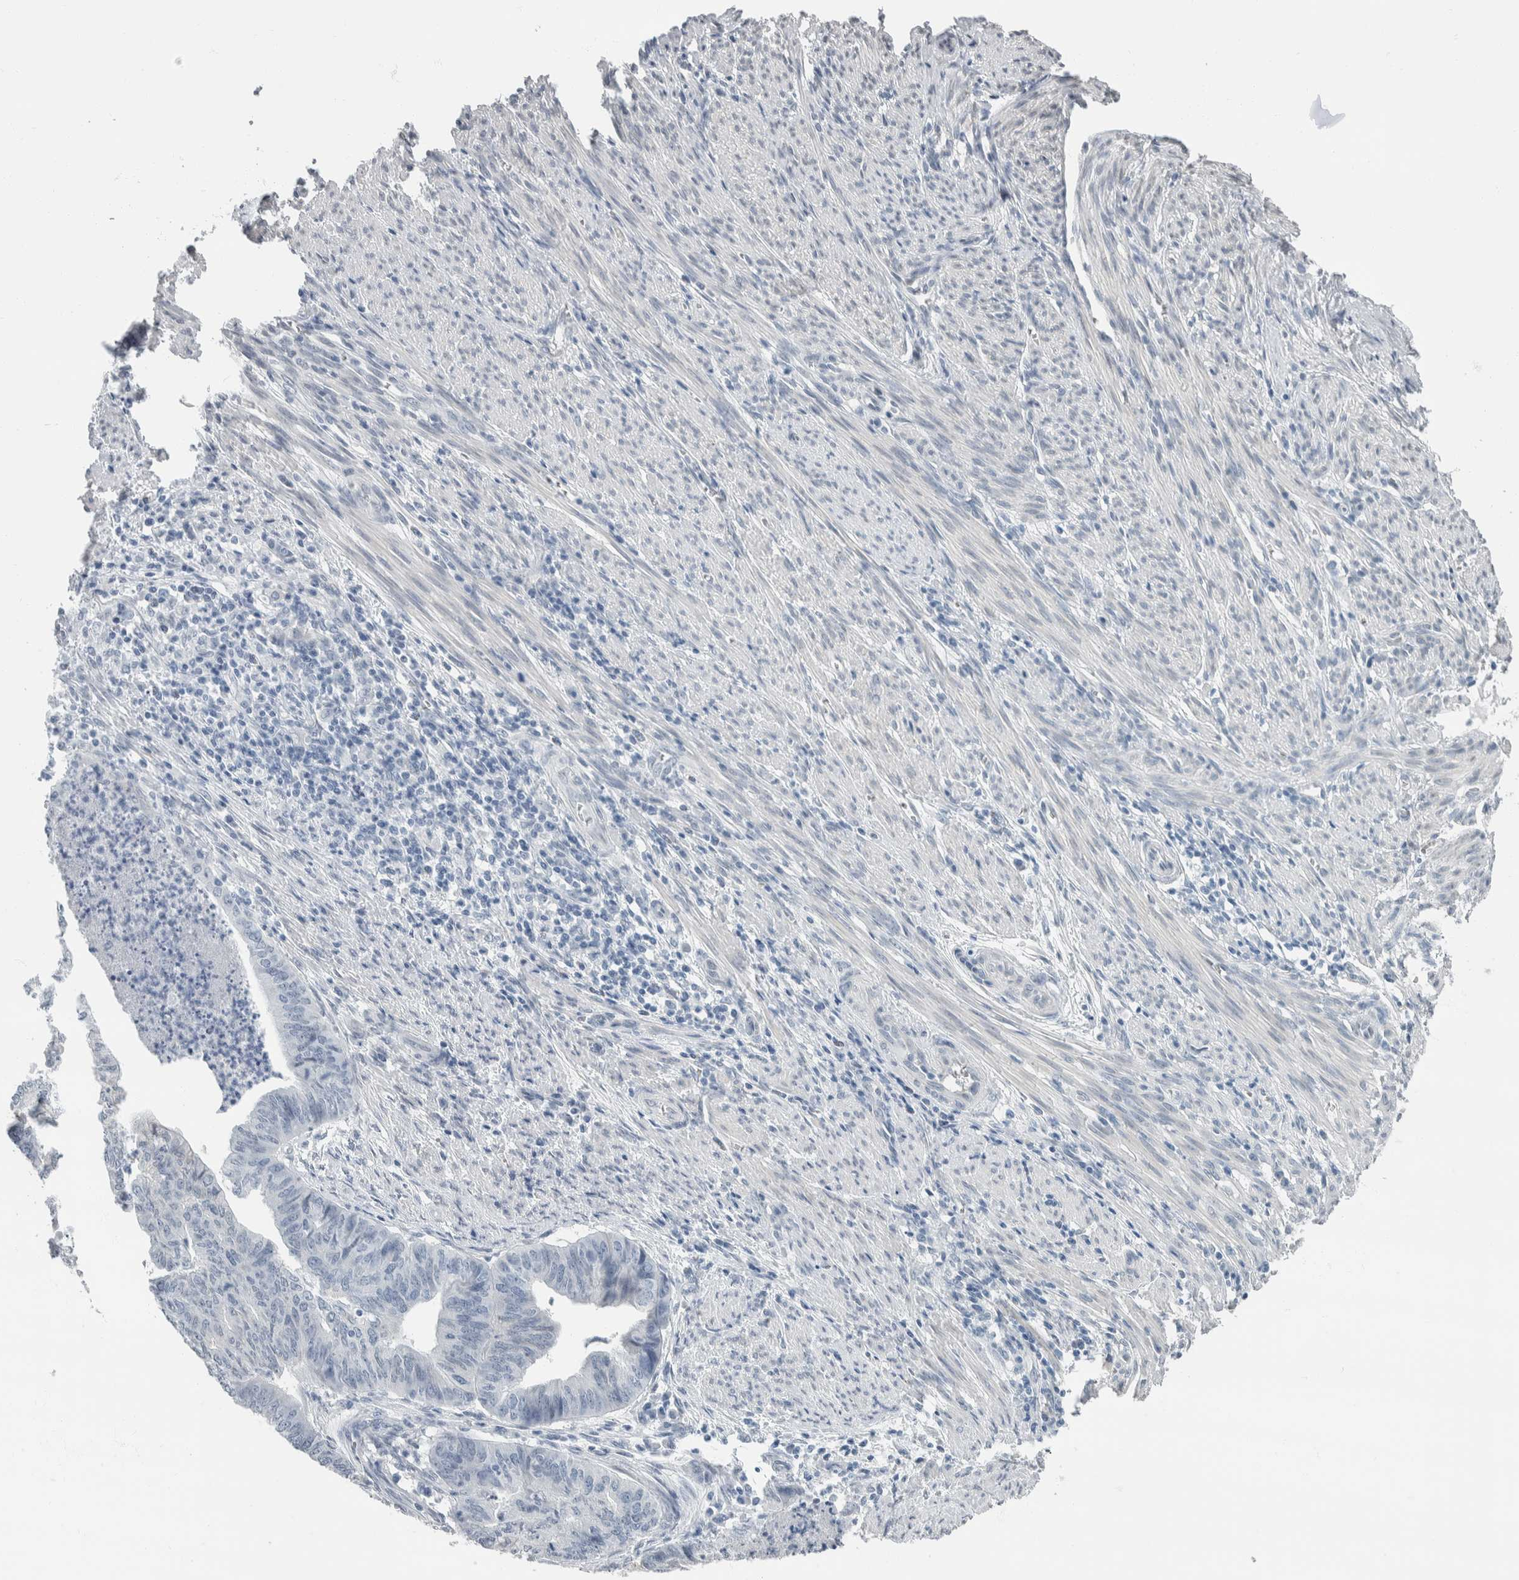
{"staining": {"intensity": "negative", "quantity": "none", "location": "none"}, "tissue": "endometrial cancer", "cell_type": "Tumor cells", "image_type": "cancer", "snomed": [{"axis": "morphology", "description": "Polyp, NOS"}, {"axis": "morphology", "description": "Adenocarcinoma, NOS"}, {"axis": "morphology", "description": "Adenoma, NOS"}, {"axis": "topography", "description": "Endometrium"}], "caption": "The histopathology image demonstrates no staining of tumor cells in endometrial cancer (polyp).", "gene": "NEFM", "patient": {"sex": "female", "age": 79}}